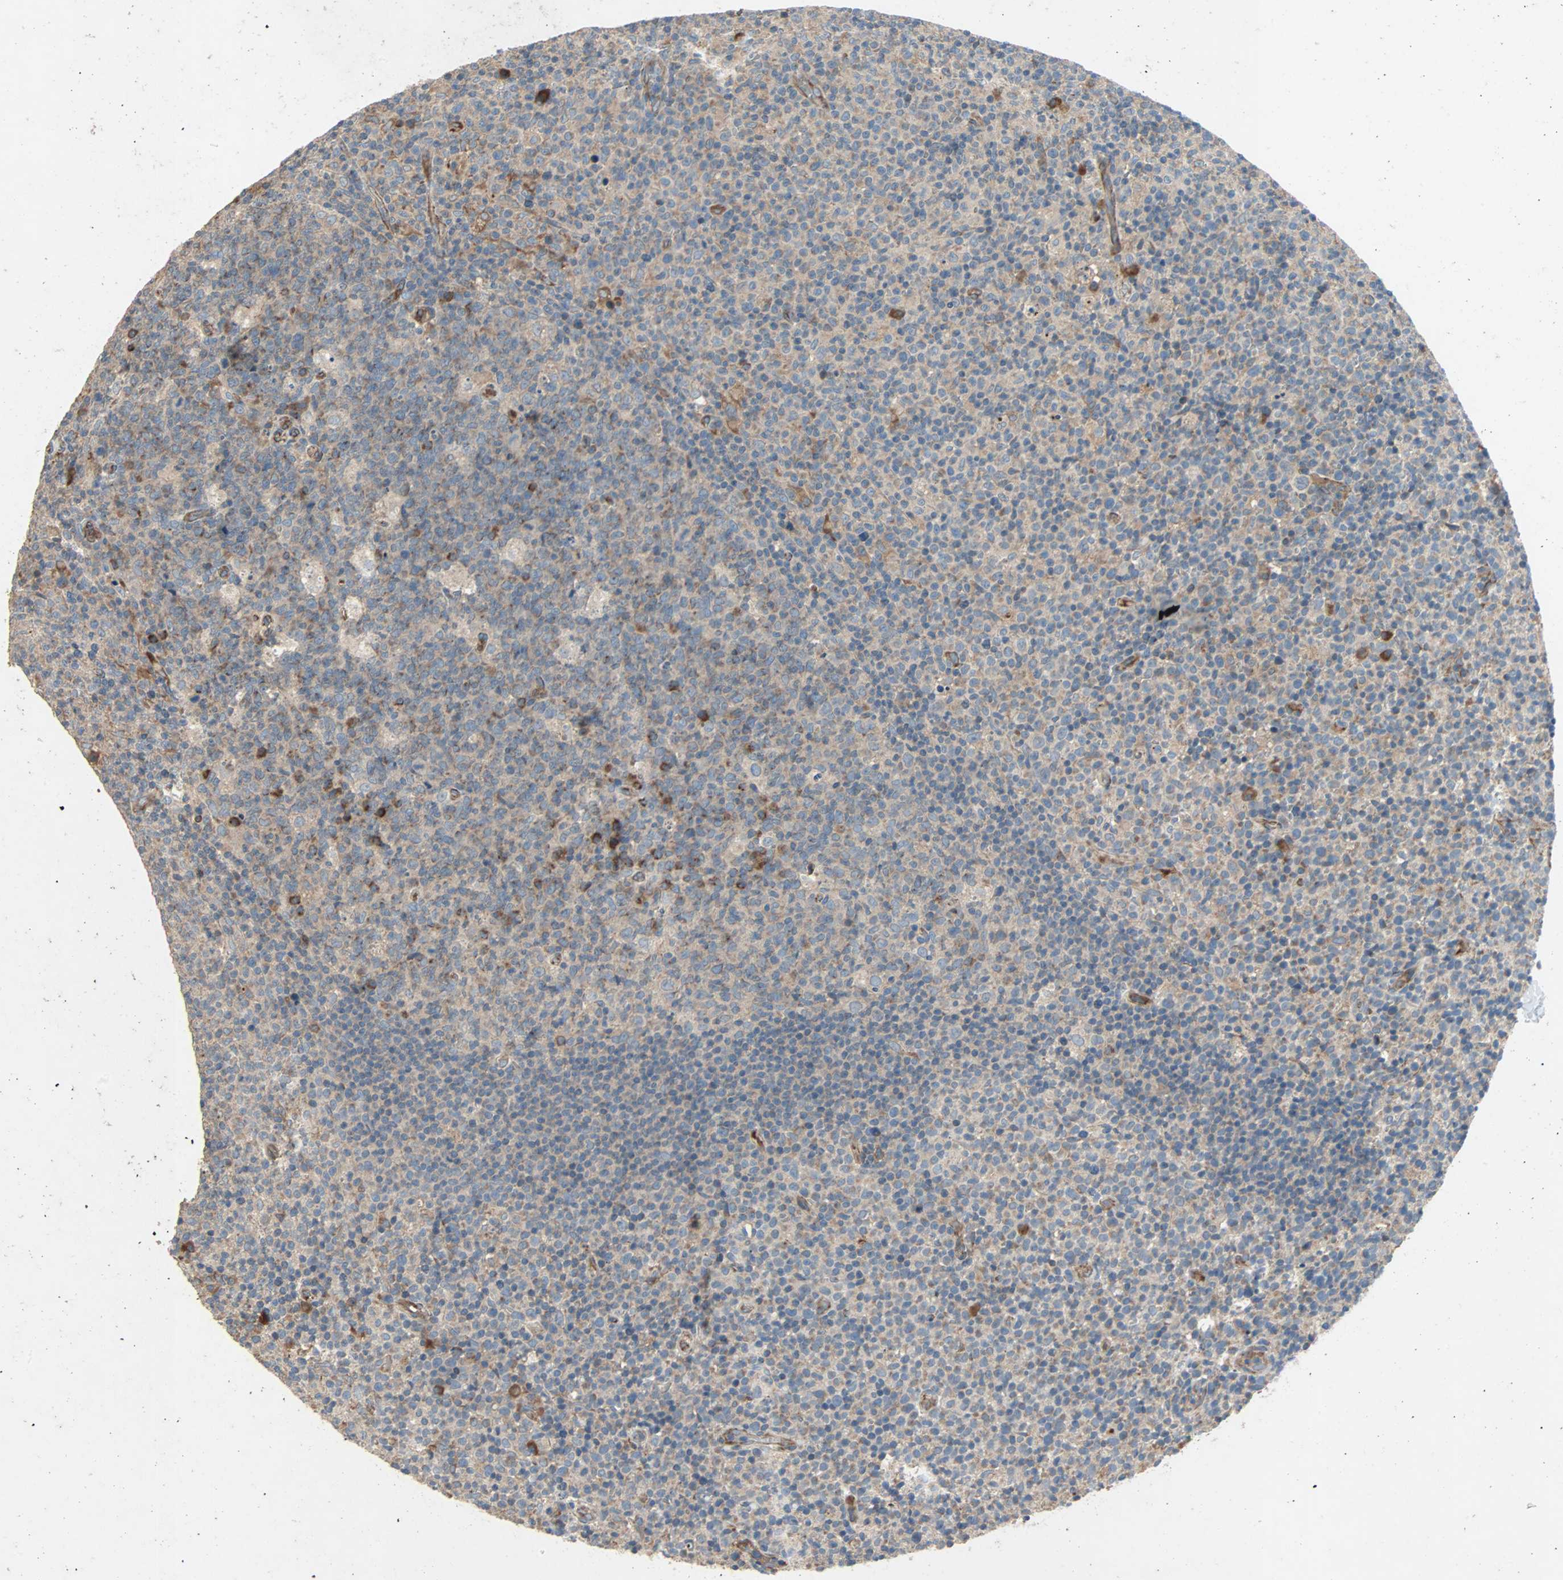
{"staining": {"intensity": "moderate", "quantity": ">75%", "location": "cytoplasmic/membranous"}, "tissue": "lymph node", "cell_type": "Germinal center cells", "image_type": "normal", "snomed": [{"axis": "morphology", "description": "Normal tissue, NOS"}, {"axis": "morphology", "description": "Inflammation, NOS"}, {"axis": "topography", "description": "Lymph node"}], "caption": "This photomicrograph displays immunohistochemistry (IHC) staining of benign lymph node, with medium moderate cytoplasmic/membranous expression in about >75% of germinal center cells.", "gene": "XYLT1", "patient": {"sex": "male", "age": 55}}